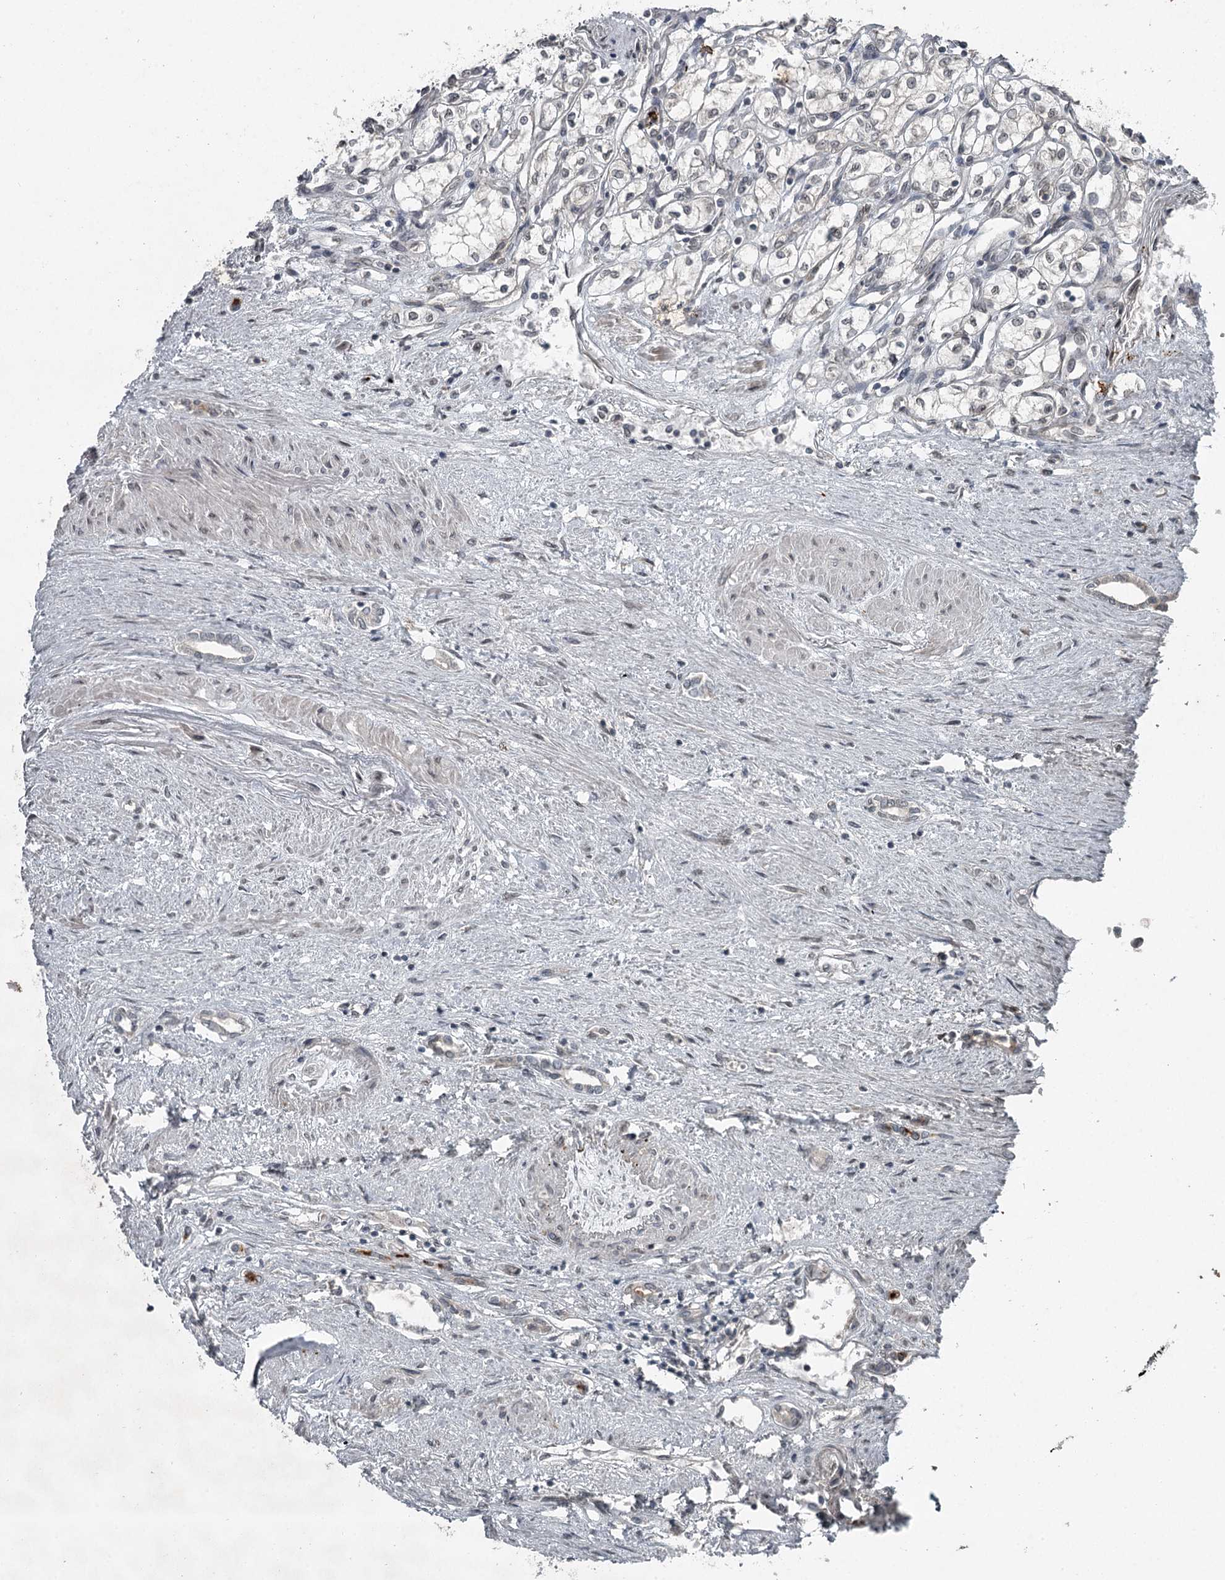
{"staining": {"intensity": "negative", "quantity": "none", "location": "none"}, "tissue": "renal cancer", "cell_type": "Tumor cells", "image_type": "cancer", "snomed": [{"axis": "morphology", "description": "Adenocarcinoma, NOS"}, {"axis": "topography", "description": "Kidney"}], "caption": "Tumor cells show no significant protein expression in renal adenocarcinoma.", "gene": "SLC39A8", "patient": {"sex": "male", "age": 59}}